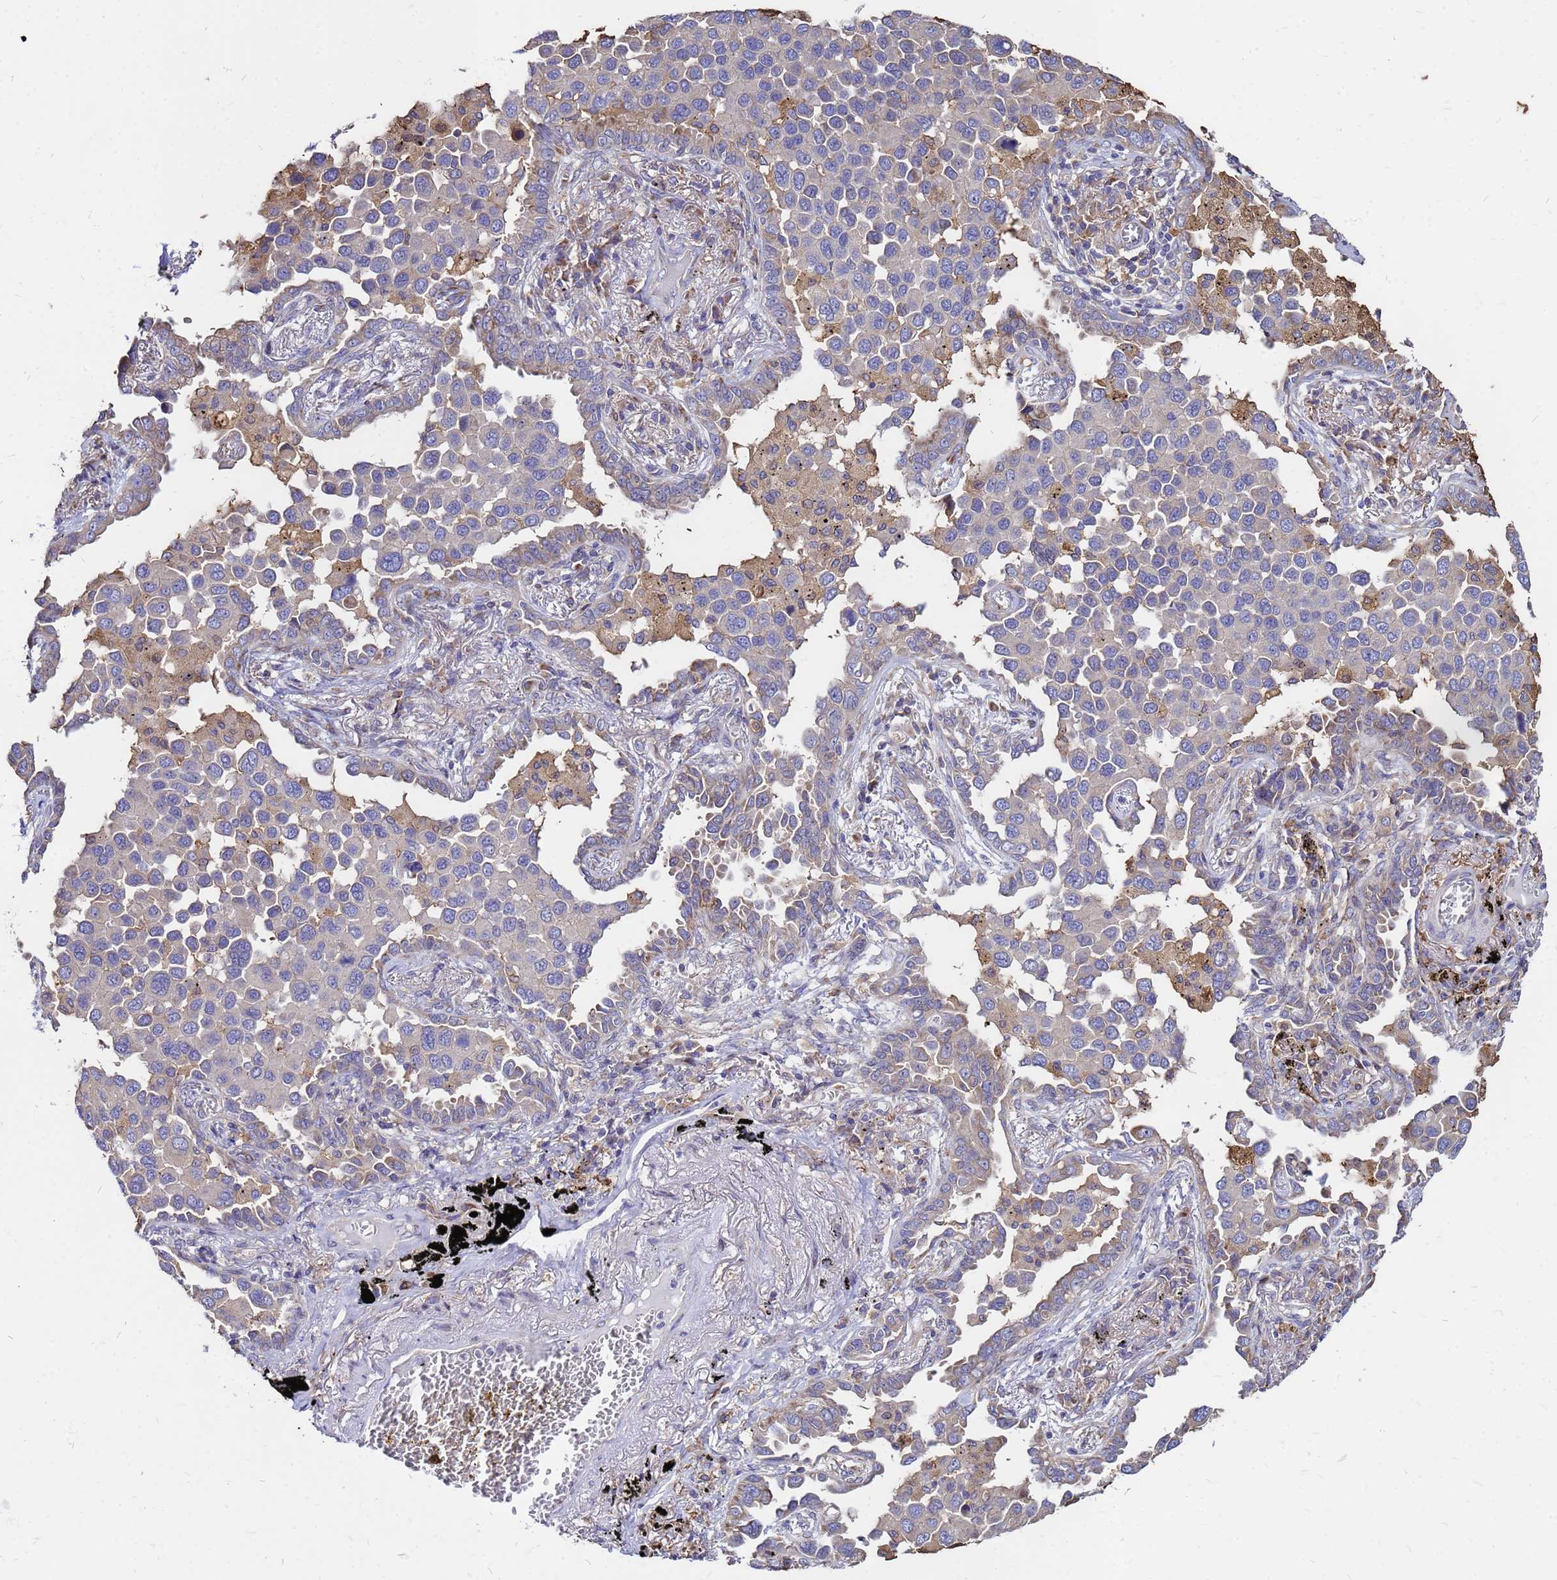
{"staining": {"intensity": "weak", "quantity": "<25%", "location": "cytoplasmic/membranous"}, "tissue": "lung cancer", "cell_type": "Tumor cells", "image_type": "cancer", "snomed": [{"axis": "morphology", "description": "Adenocarcinoma, NOS"}, {"axis": "topography", "description": "Lung"}], "caption": "Immunohistochemistry histopathology image of neoplastic tissue: human lung cancer (adenocarcinoma) stained with DAB (3,3'-diaminobenzidine) reveals no significant protein positivity in tumor cells.", "gene": "MOB2", "patient": {"sex": "male", "age": 67}}